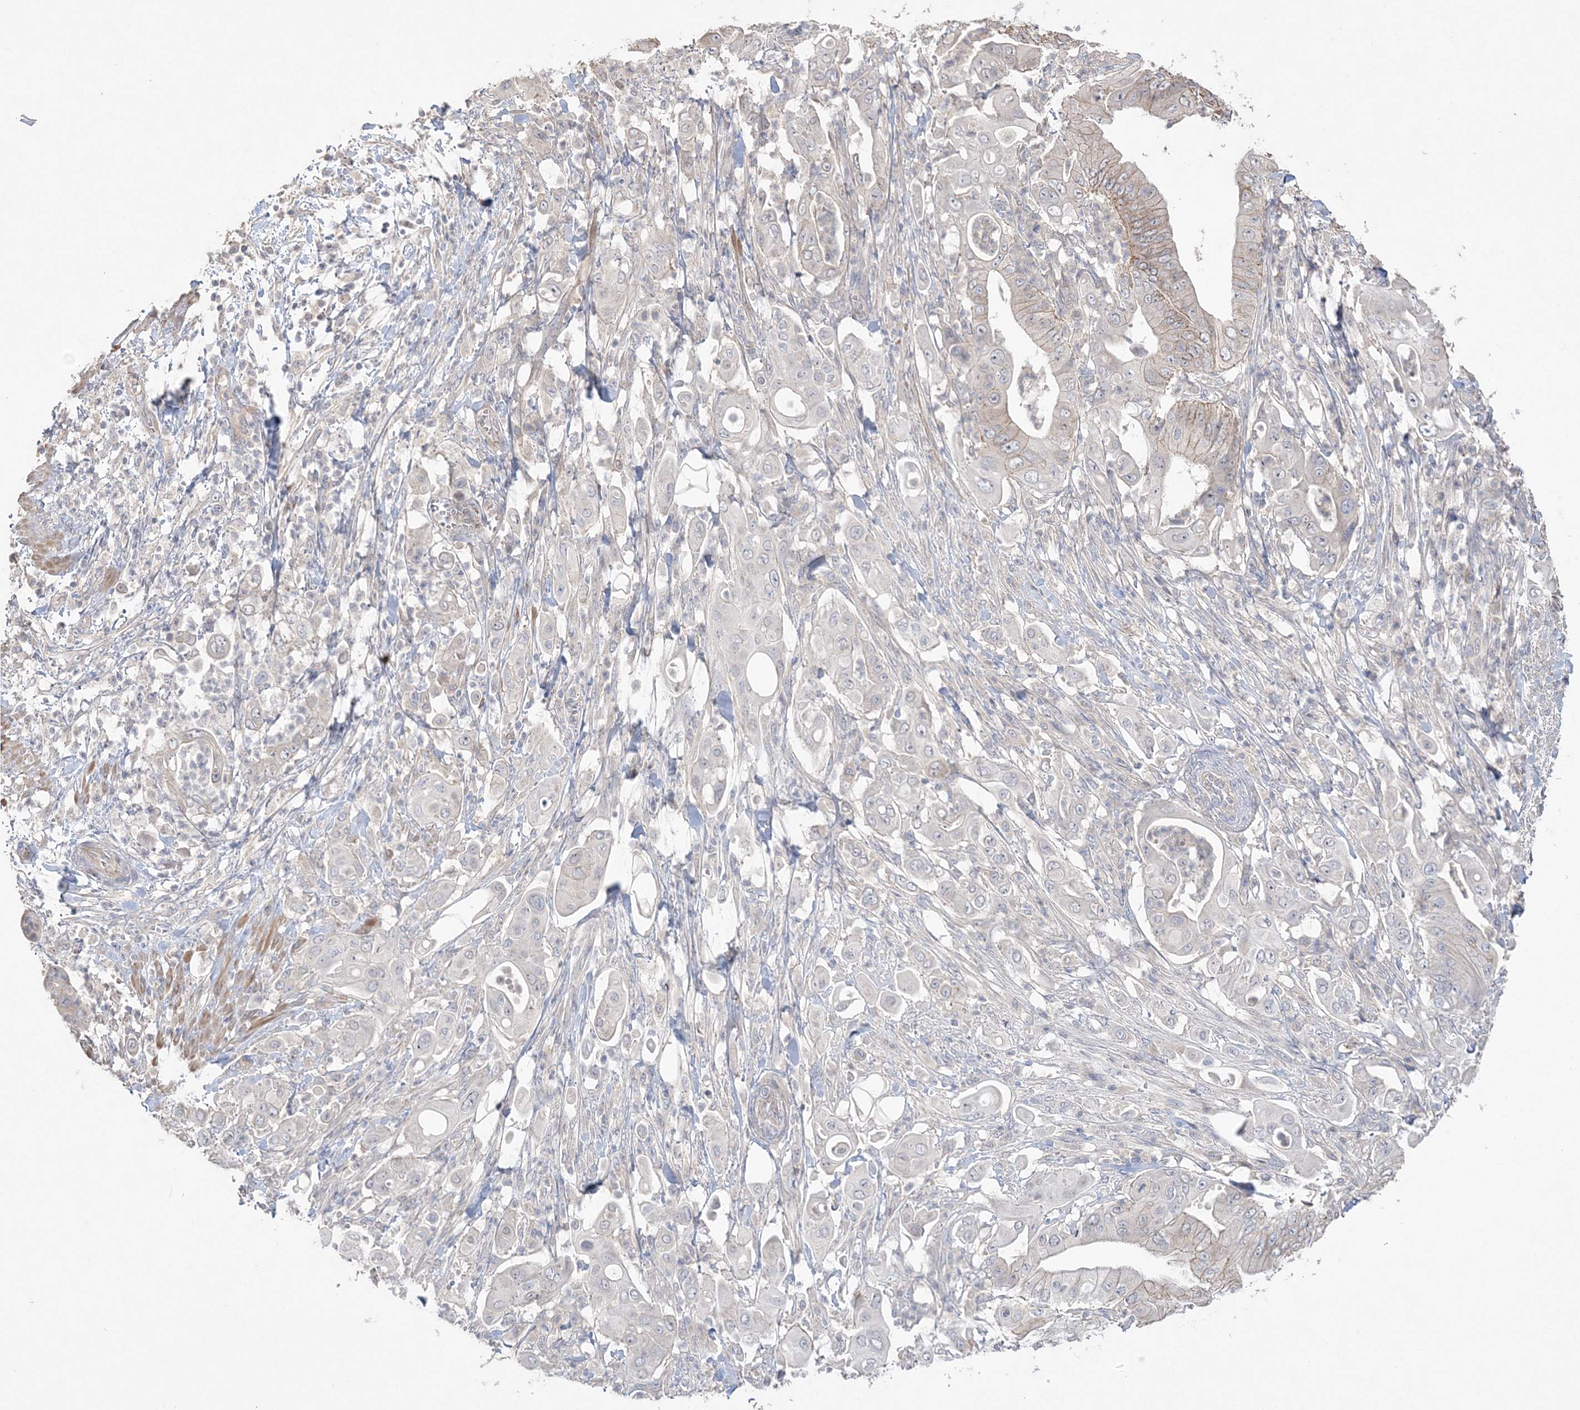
{"staining": {"intensity": "weak", "quantity": "25%-75%", "location": "cytoplasmic/membranous"}, "tissue": "pancreatic cancer", "cell_type": "Tumor cells", "image_type": "cancer", "snomed": [{"axis": "morphology", "description": "Adenocarcinoma, NOS"}, {"axis": "topography", "description": "Pancreas"}], "caption": "This is an image of IHC staining of pancreatic adenocarcinoma, which shows weak positivity in the cytoplasmic/membranous of tumor cells.", "gene": "SH3BP4", "patient": {"sex": "female", "age": 77}}